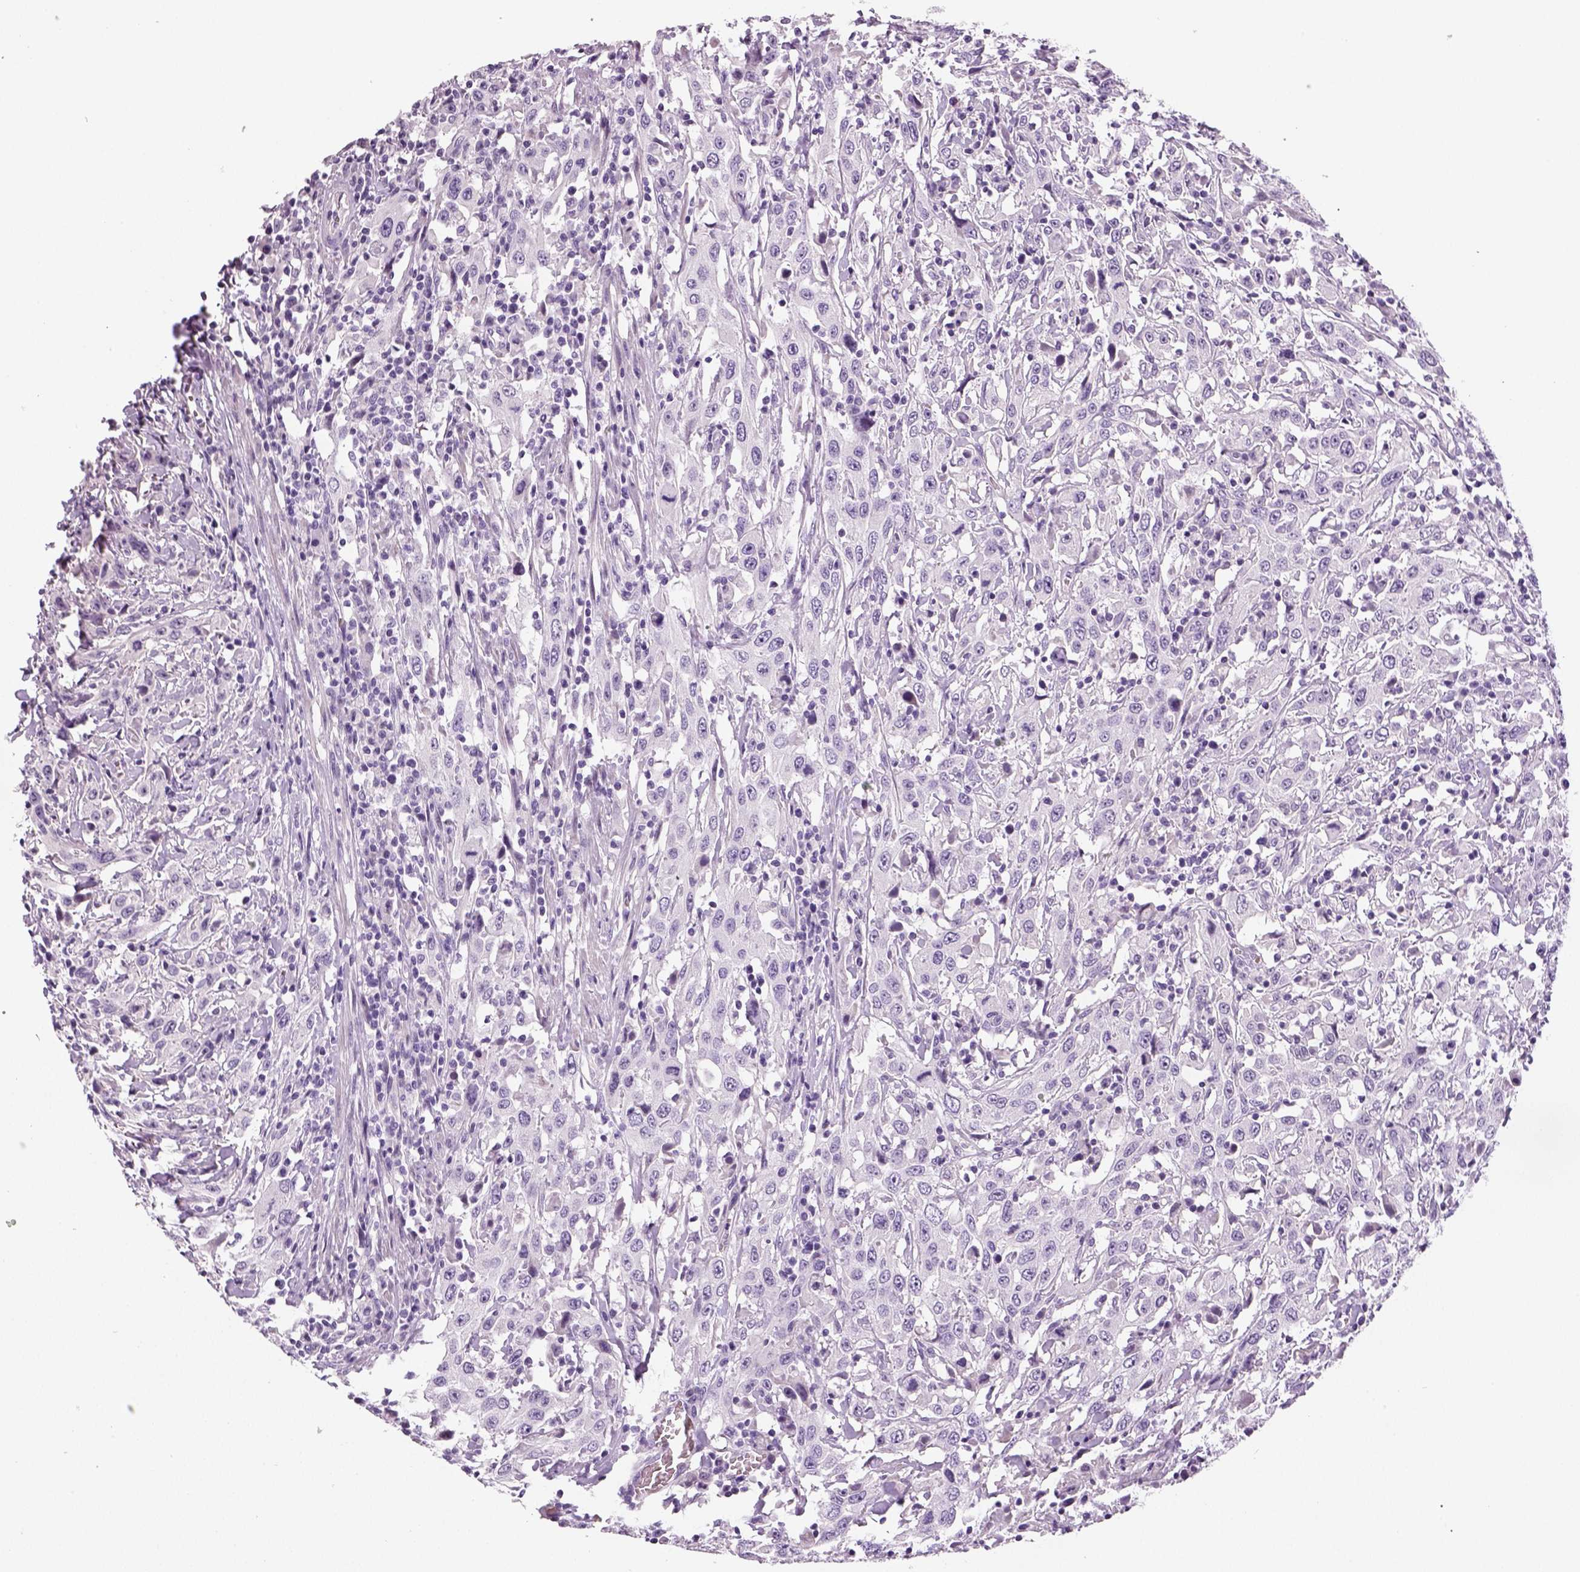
{"staining": {"intensity": "negative", "quantity": "none", "location": "none"}, "tissue": "urothelial cancer", "cell_type": "Tumor cells", "image_type": "cancer", "snomed": [{"axis": "morphology", "description": "Urothelial carcinoma, High grade"}, {"axis": "topography", "description": "Urinary bladder"}], "caption": "High magnification brightfield microscopy of urothelial carcinoma (high-grade) stained with DAB (brown) and counterstained with hematoxylin (blue): tumor cells show no significant expression.", "gene": "TSPAN7", "patient": {"sex": "male", "age": 61}}